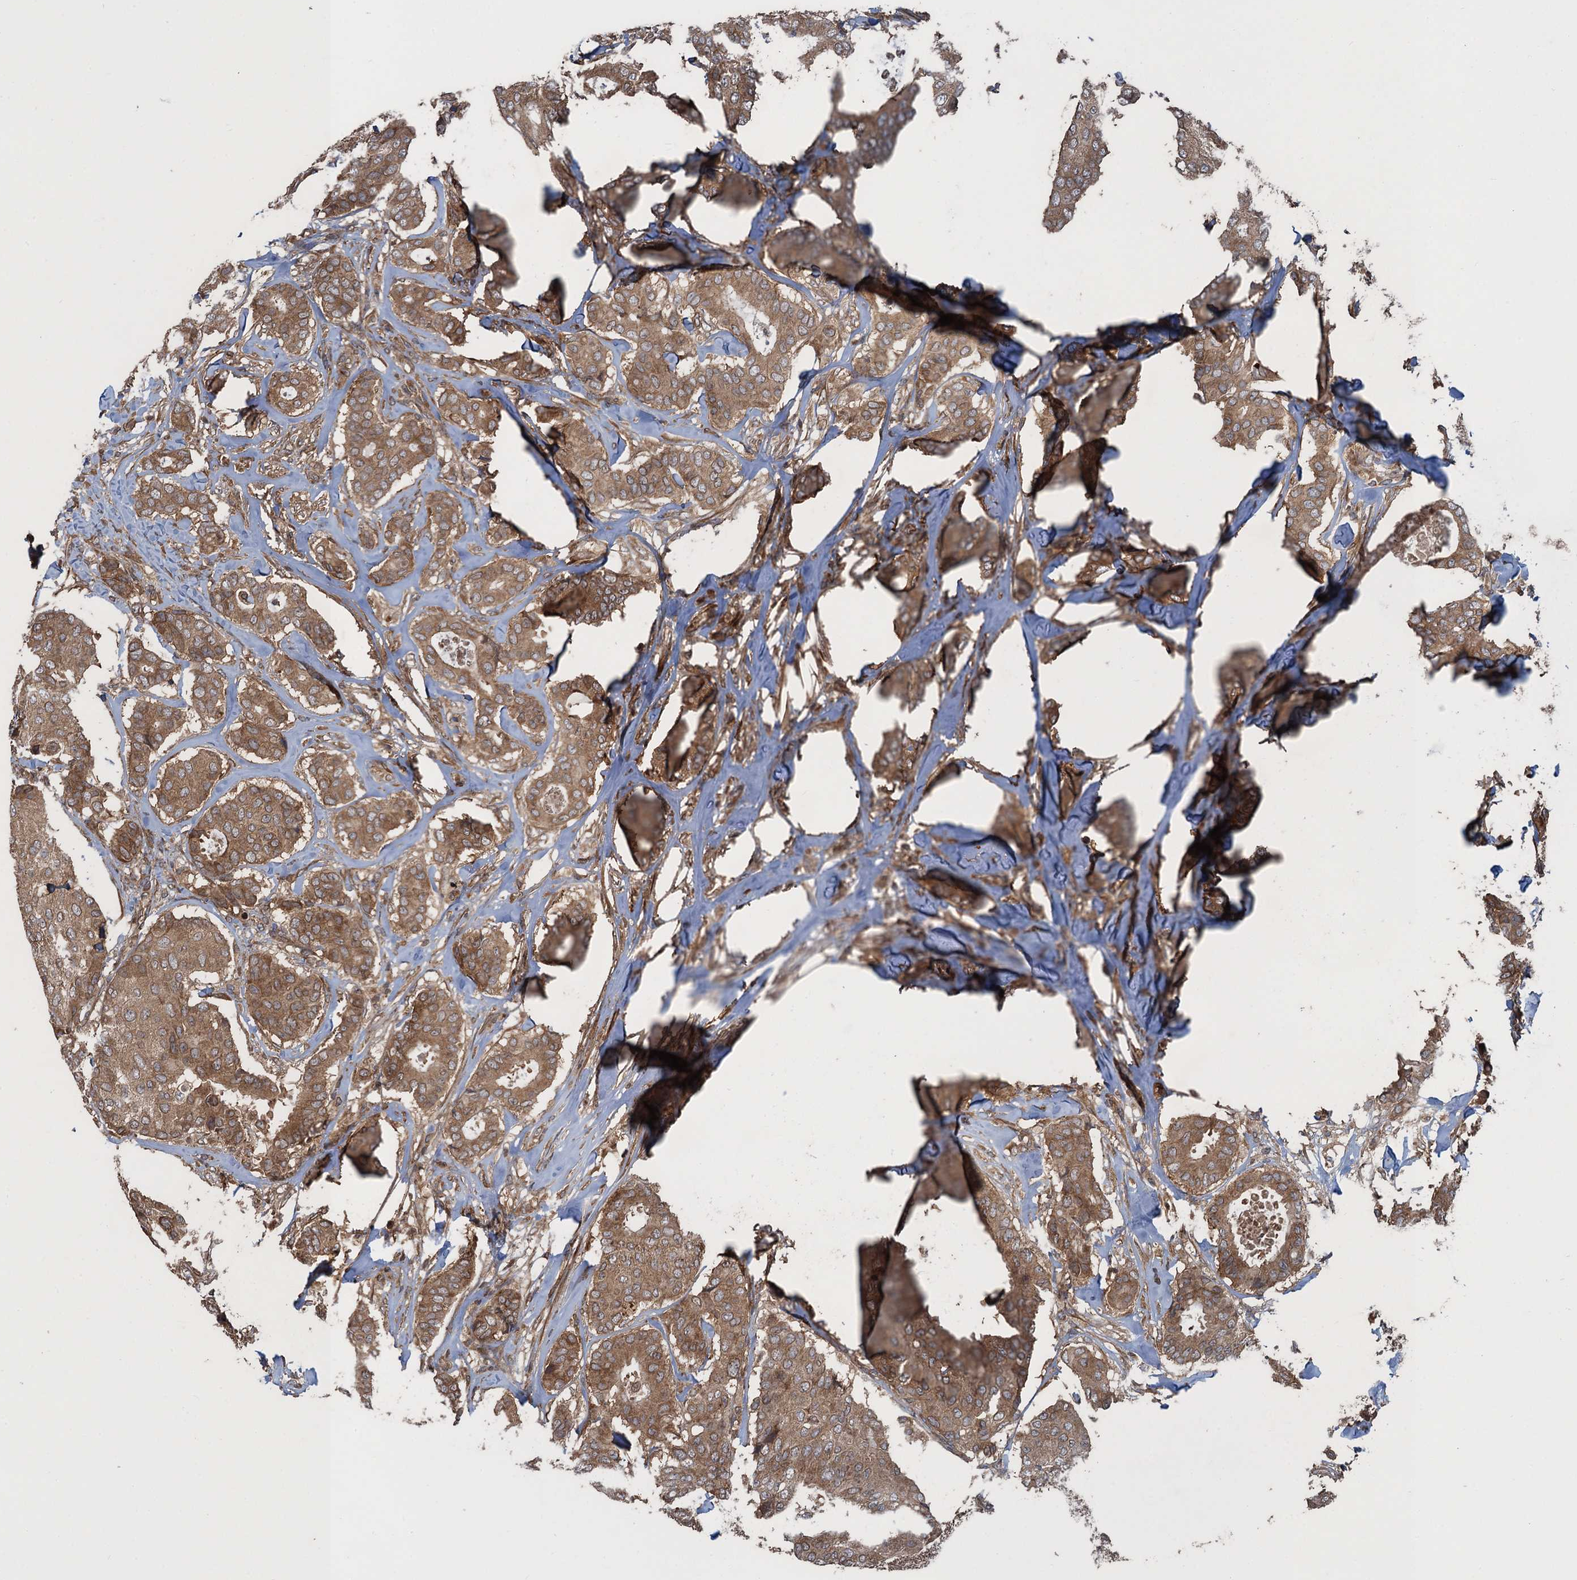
{"staining": {"intensity": "moderate", "quantity": ">75%", "location": "cytoplasmic/membranous"}, "tissue": "breast cancer", "cell_type": "Tumor cells", "image_type": "cancer", "snomed": [{"axis": "morphology", "description": "Duct carcinoma"}, {"axis": "topography", "description": "Breast"}], "caption": "Protein staining of breast cancer tissue exhibits moderate cytoplasmic/membranous positivity in about >75% of tumor cells.", "gene": "GLE1", "patient": {"sex": "female", "age": 75}}